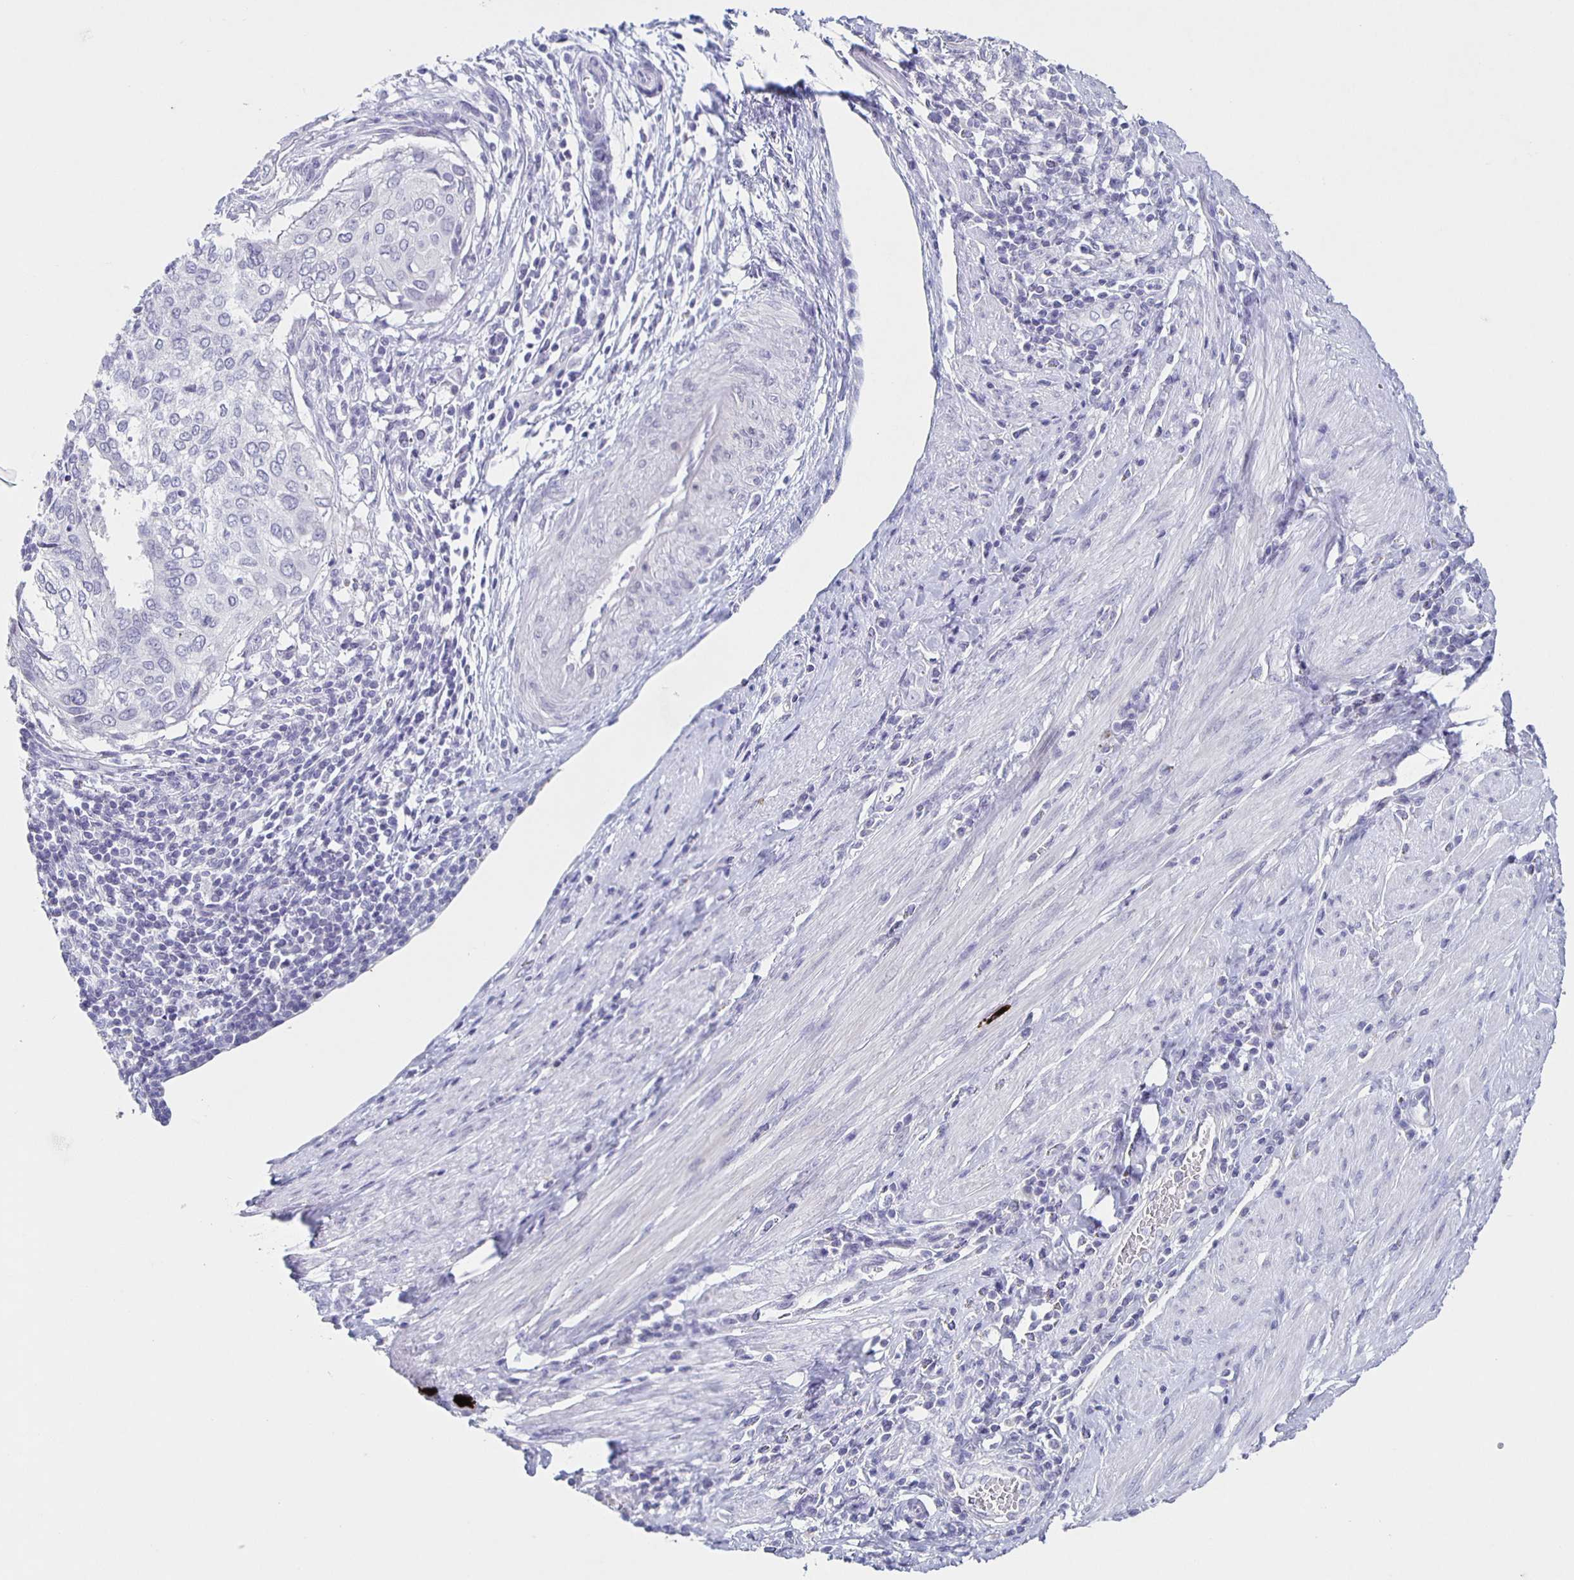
{"staining": {"intensity": "negative", "quantity": "none", "location": "none"}, "tissue": "cervical cancer", "cell_type": "Tumor cells", "image_type": "cancer", "snomed": [{"axis": "morphology", "description": "Squamous cell carcinoma, NOS"}, {"axis": "topography", "description": "Cervix"}], "caption": "Tumor cells are negative for brown protein staining in cervical cancer.", "gene": "CARNS1", "patient": {"sex": "female", "age": 38}}